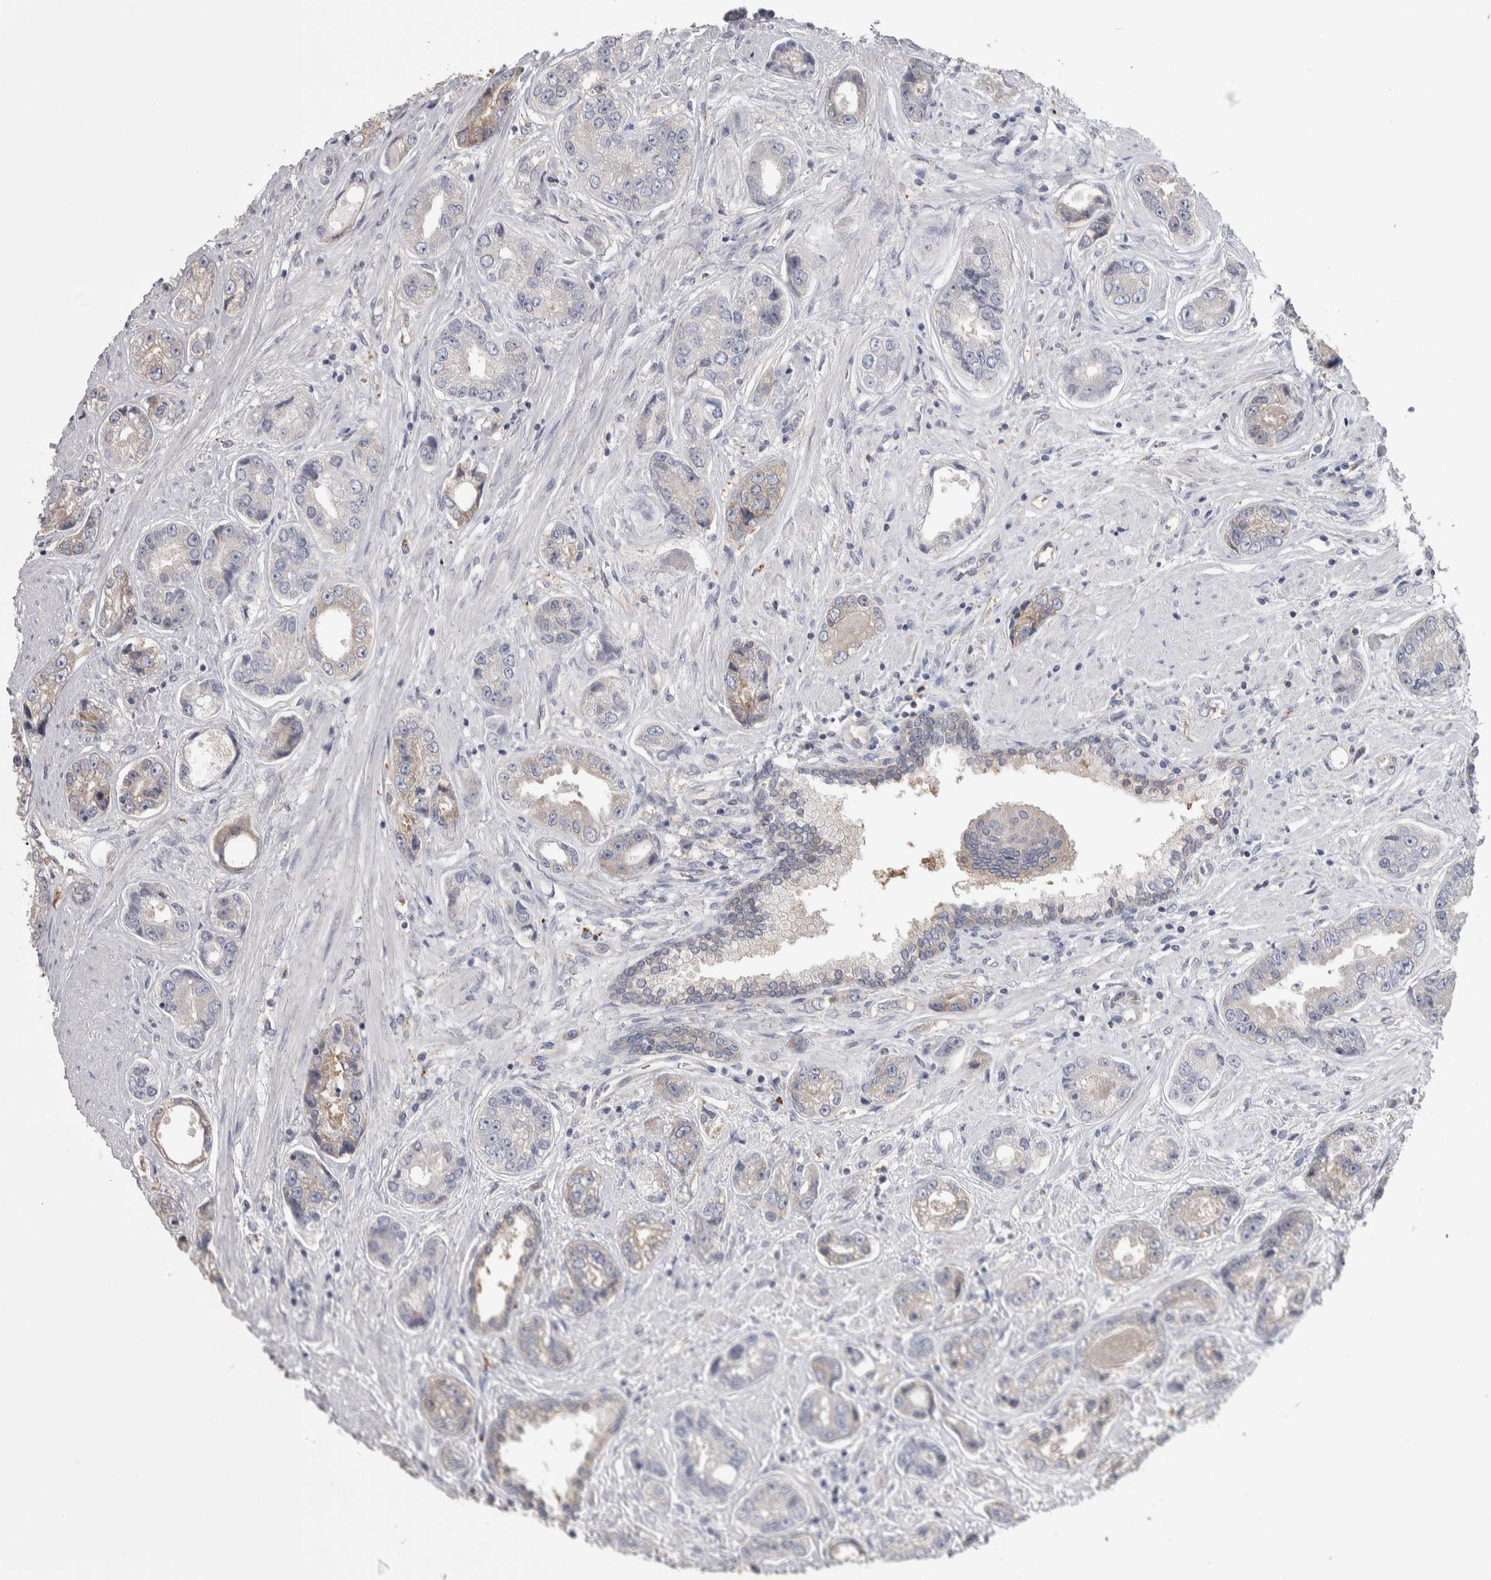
{"staining": {"intensity": "weak", "quantity": "<25%", "location": "cytoplasmic/membranous"}, "tissue": "prostate cancer", "cell_type": "Tumor cells", "image_type": "cancer", "snomed": [{"axis": "morphology", "description": "Adenocarcinoma, High grade"}, {"axis": "topography", "description": "Prostate"}], "caption": "Human high-grade adenocarcinoma (prostate) stained for a protein using immunohistochemistry (IHC) shows no positivity in tumor cells.", "gene": "GPHN", "patient": {"sex": "male", "age": 61}}